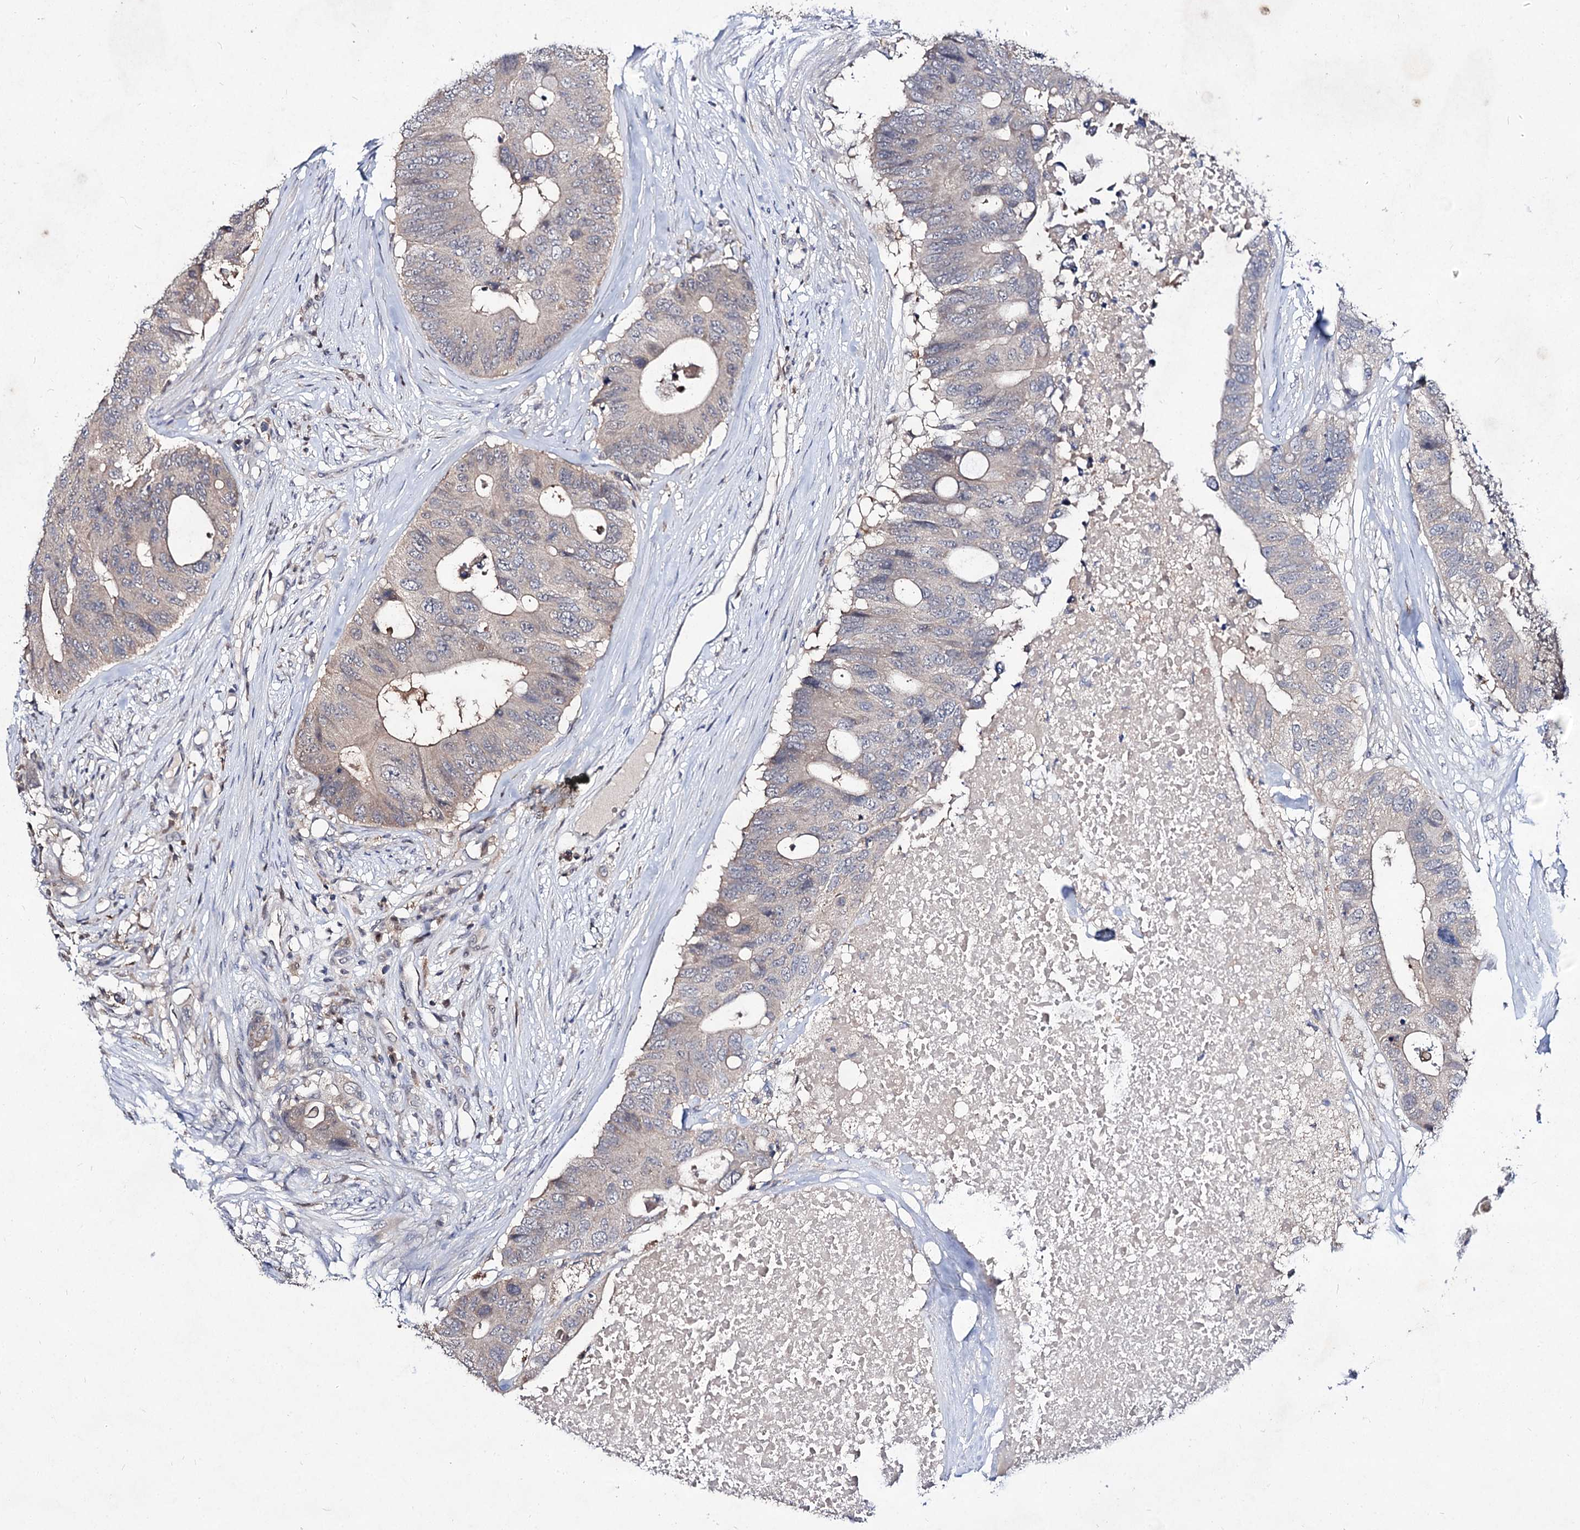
{"staining": {"intensity": "negative", "quantity": "none", "location": "none"}, "tissue": "colorectal cancer", "cell_type": "Tumor cells", "image_type": "cancer", "snomed": [{"axis": "morphology", "description": "Adenocarcinoma, NOS"}, {"axis": "topography", "description": "Colon"}], "caption": "IHC micrograph of human adenocarcinoma (colorectal) stained for a protein (brown), which exhibits no staining in tumor cells.", "gene": "ACTR6", "patient": {"sex": "male", "age": 71}}